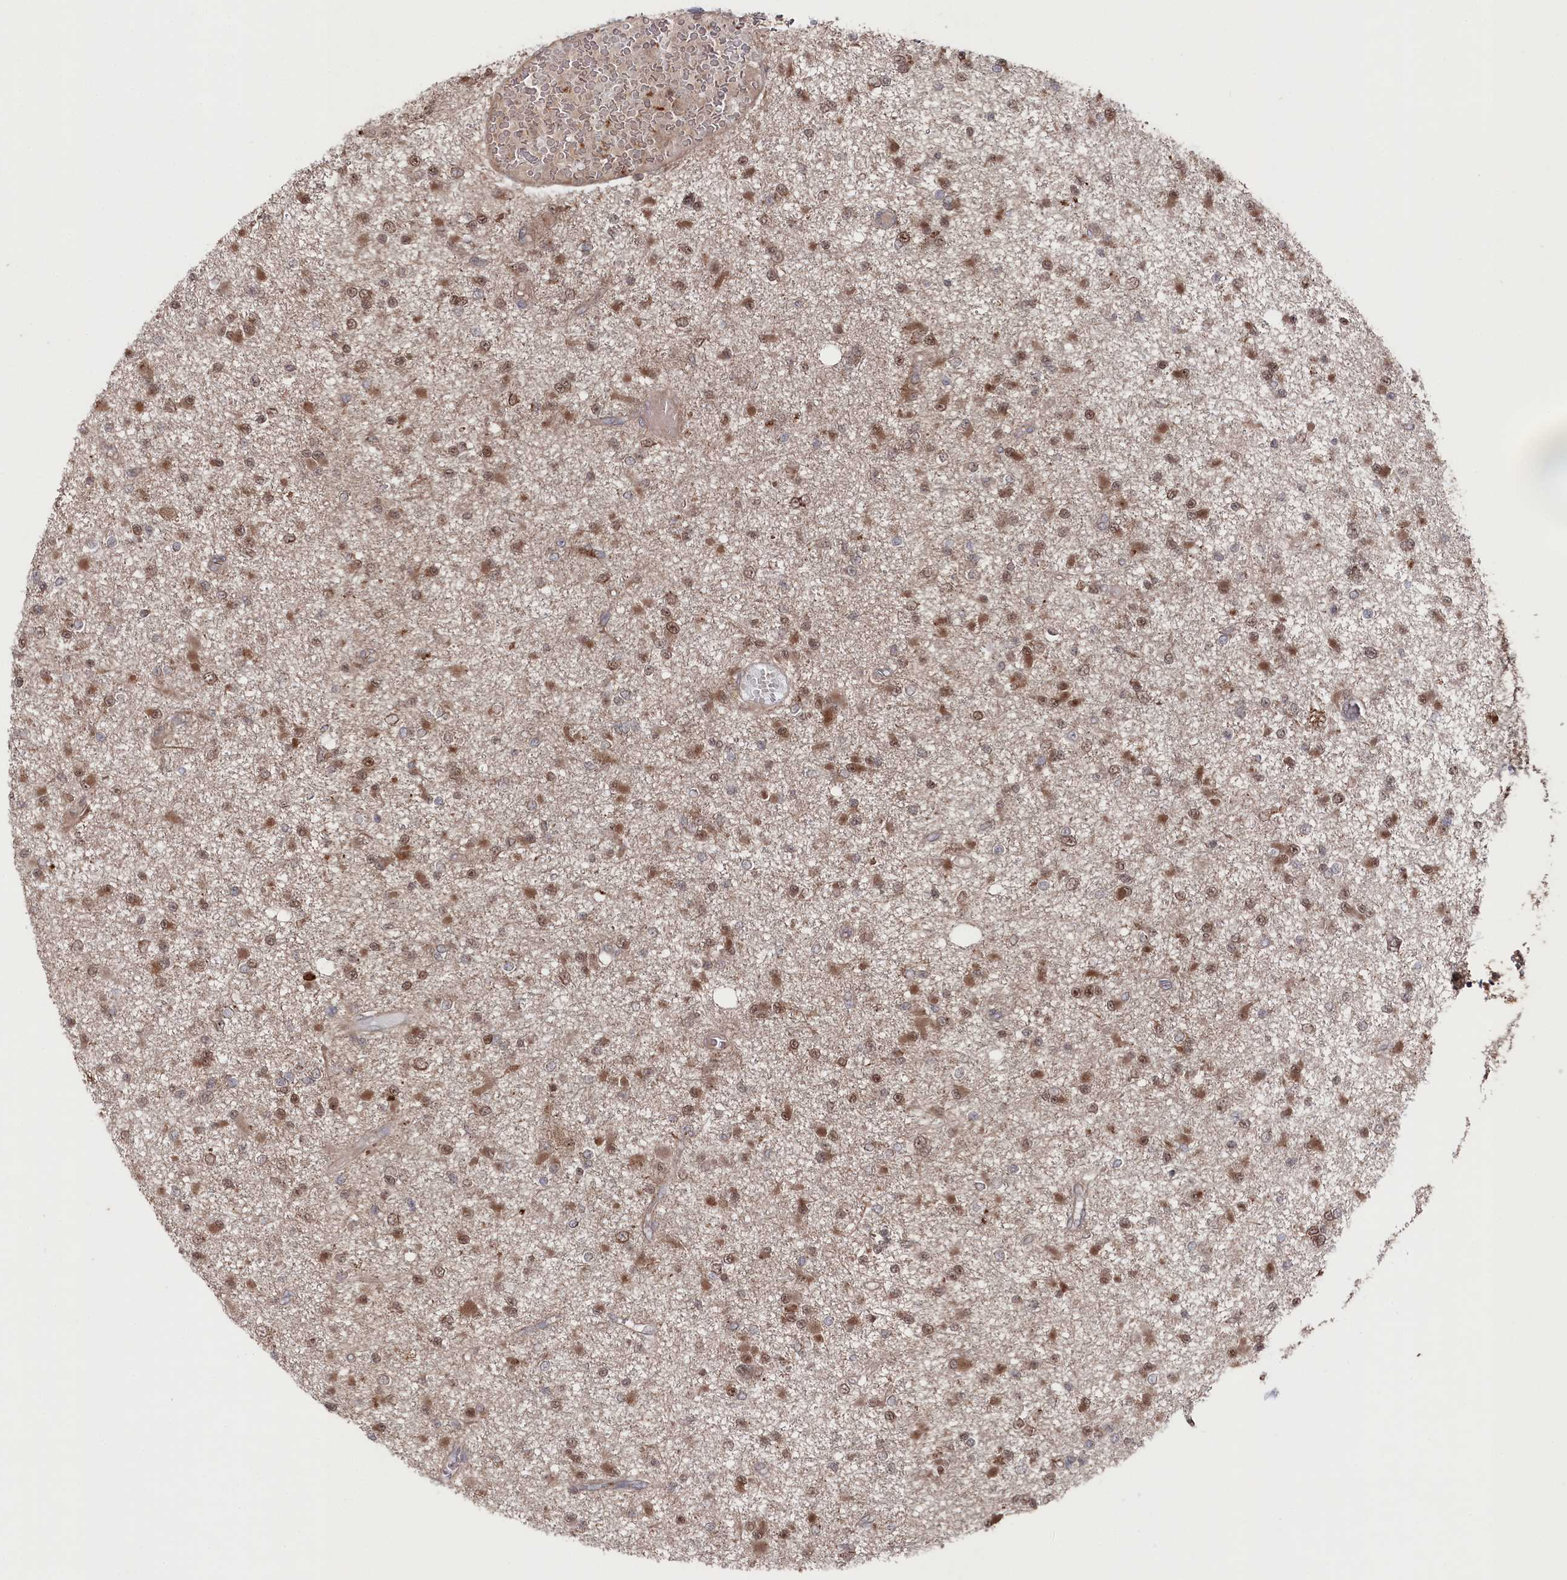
{"staining": {"intensity": "moderate", "quantity": ">75%", "location": "cytoplasmic/membranous,nuclear"}, "tissue": "glioma", "cell_type": "Tumor cells", "image_type": "cancer", "snomed": [{"axis": "morphology", "description": "Glioma, malignant, Low grade"}, {"axis": "topography", "description": "Brain"}], "caption": "A histopathology image showing moderate cytoplasmic/membranous and nuclear staining in about >75% of tumor cells in malignant glioma (low-grade), as visualized by brown immunohistochemical staining.", "gene": "BORCS7", "patient": {"sex": "female", "age": 22}}